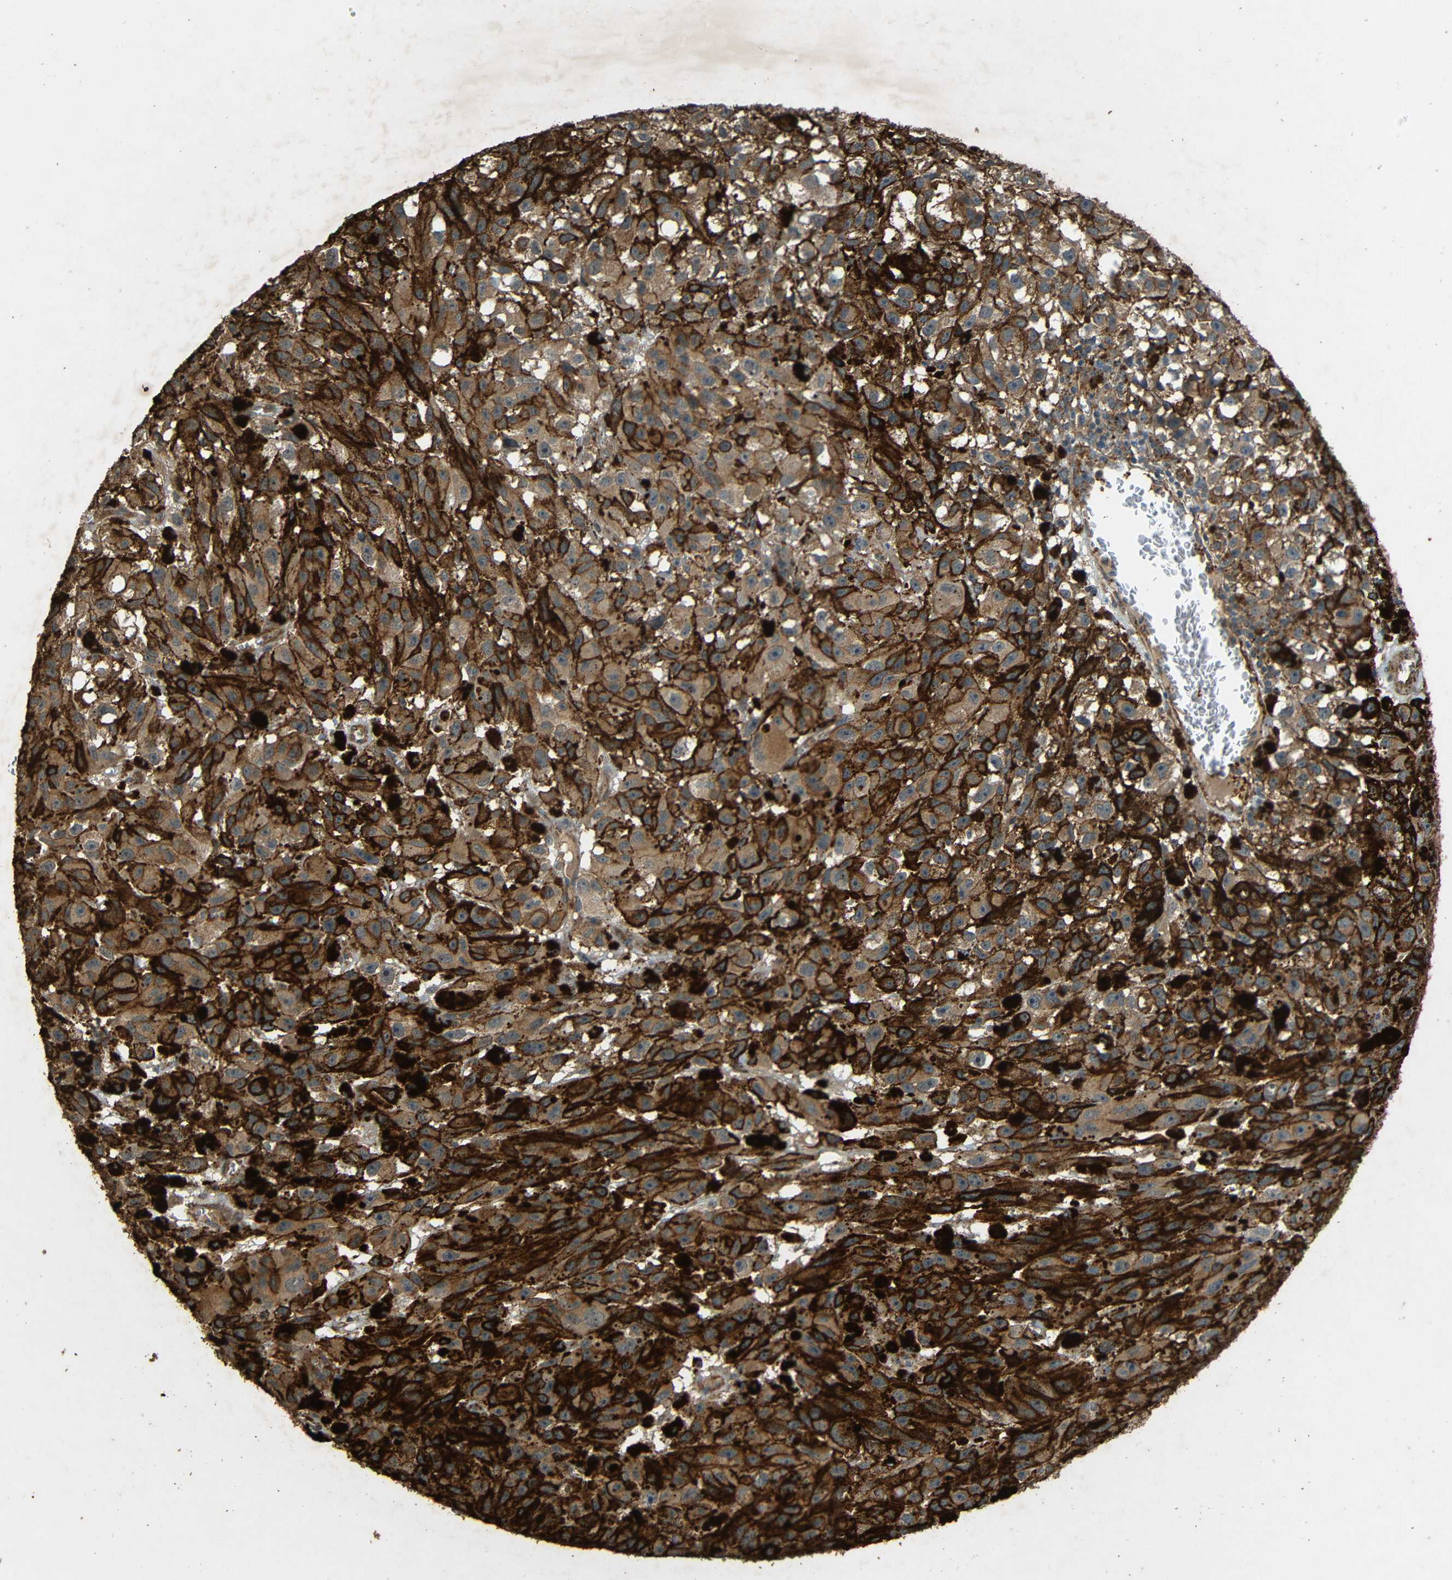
{"staining": {"intensity": "weak", "quantity": ">75%", "location": "cytoplasmic/membranous"}, "tissue": "melanoma", "cell_type": "Tumor cells", "image_type": "cancer", "snomed": [{"axis": "morphology", "description": "Malignant melanoma, NOS"}, {"axis": "topography", "description": "Skin"}], "caption": "Weak cytoplasmic/membranous protein staining is seen in about >75% of tumor cells in malignant melanoma. The protein of interest is stained brown, and the nuclei are stained in blue (DAB IHC with brightfield microscopy, high magnification).", "gene": "PDE5A", "patient": {"sex": "female", "age": 104}}